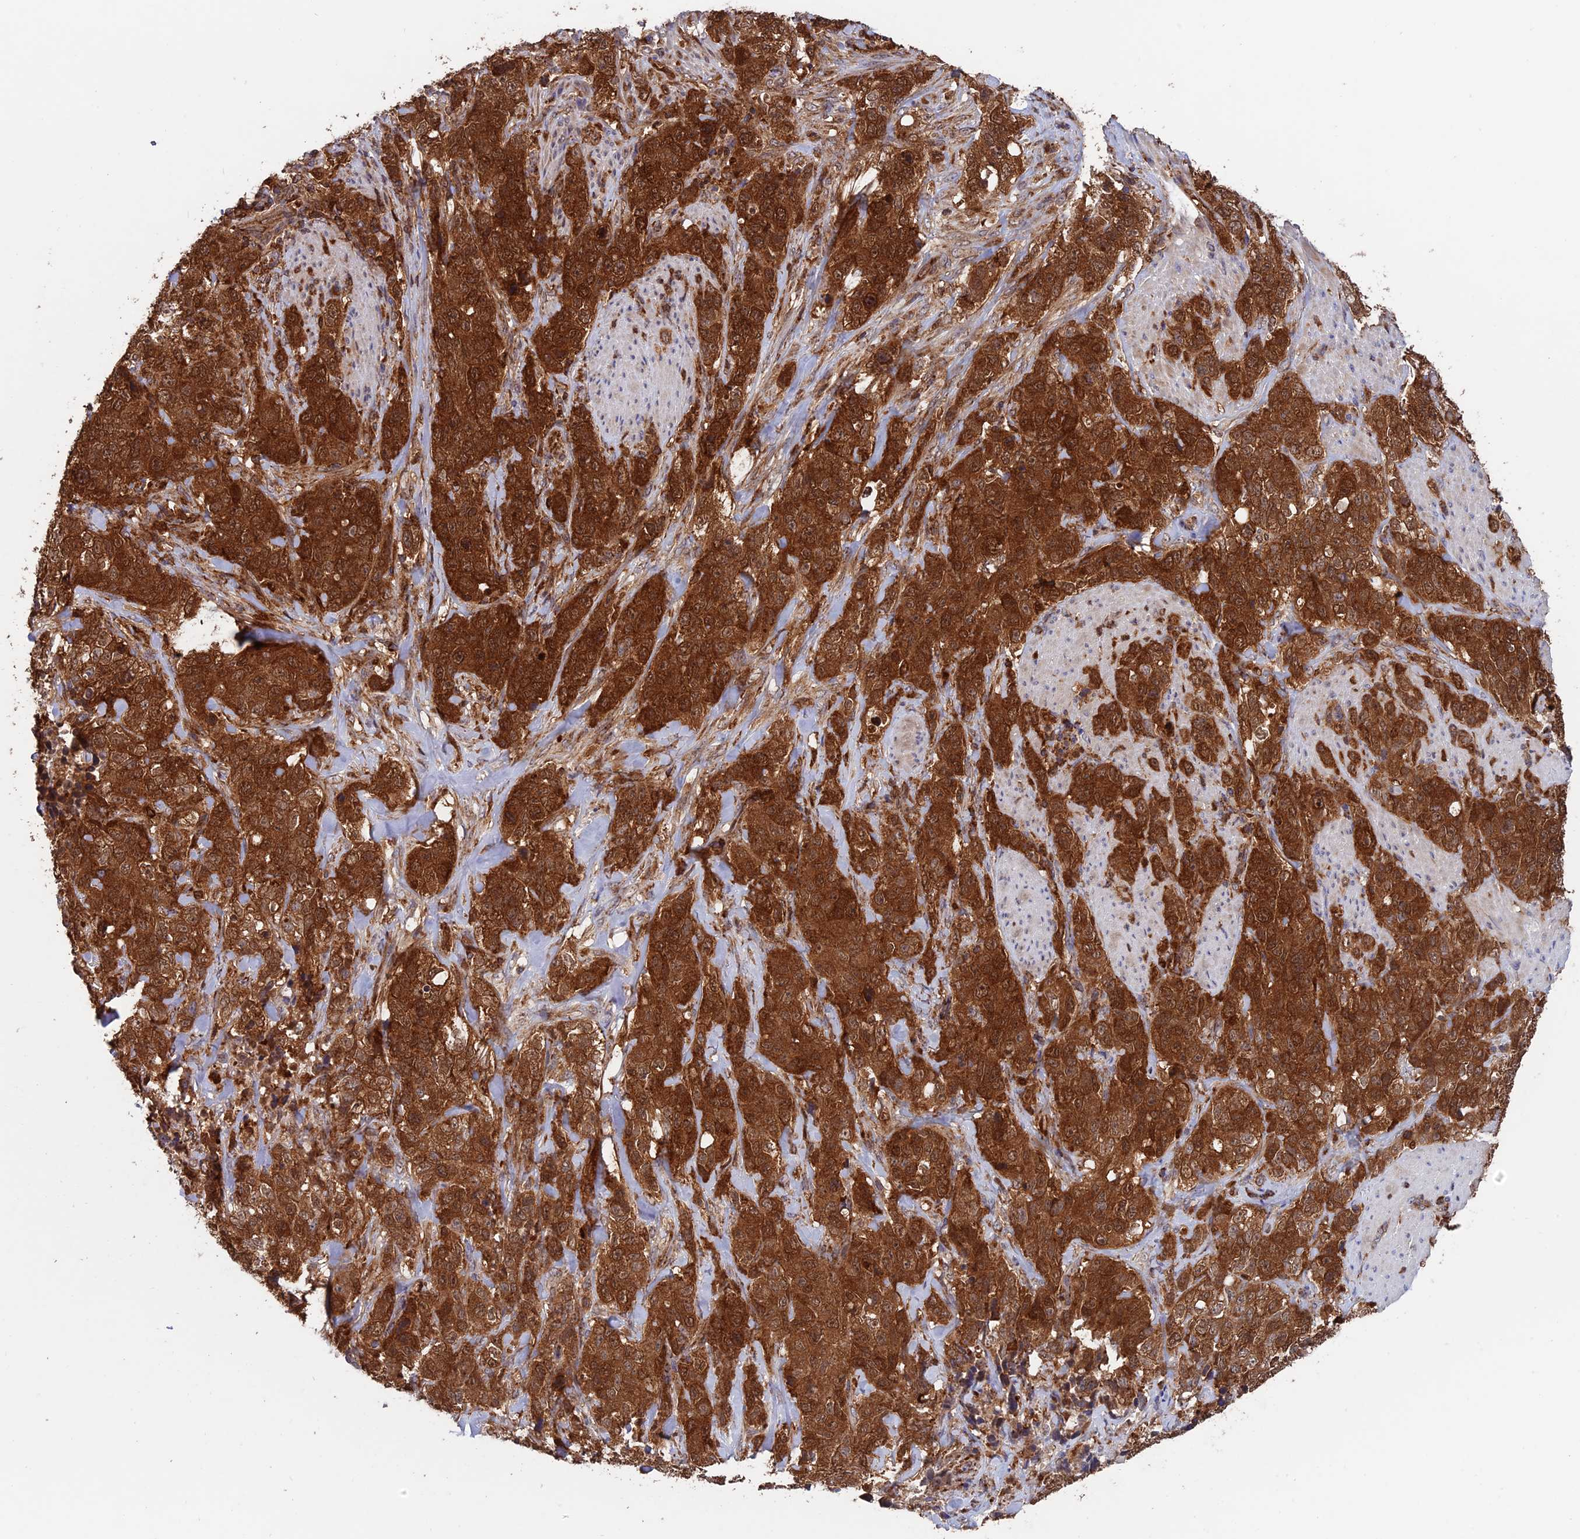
{"staining": {"intensity": "strong", "quantity": ">75%", "location": "cytoplasmic/membranous"}, "tissue": "stomach cancer", "cell_type": "Tumor cells", "image_type": "cancer", "snomed": [{"axis": "morphology", "description": "Adenocarcinoma, NOS"}, {"axis": "topography", "description": "Stomach"}], "caption": "Tumor cells display high levels of strong cytoplasmic/membranous expression in approximately >75% of cells in human adenocarcinoma (stomach).", "gene": "DTYMK", "patient": {"sex": "male", "age": 48}}